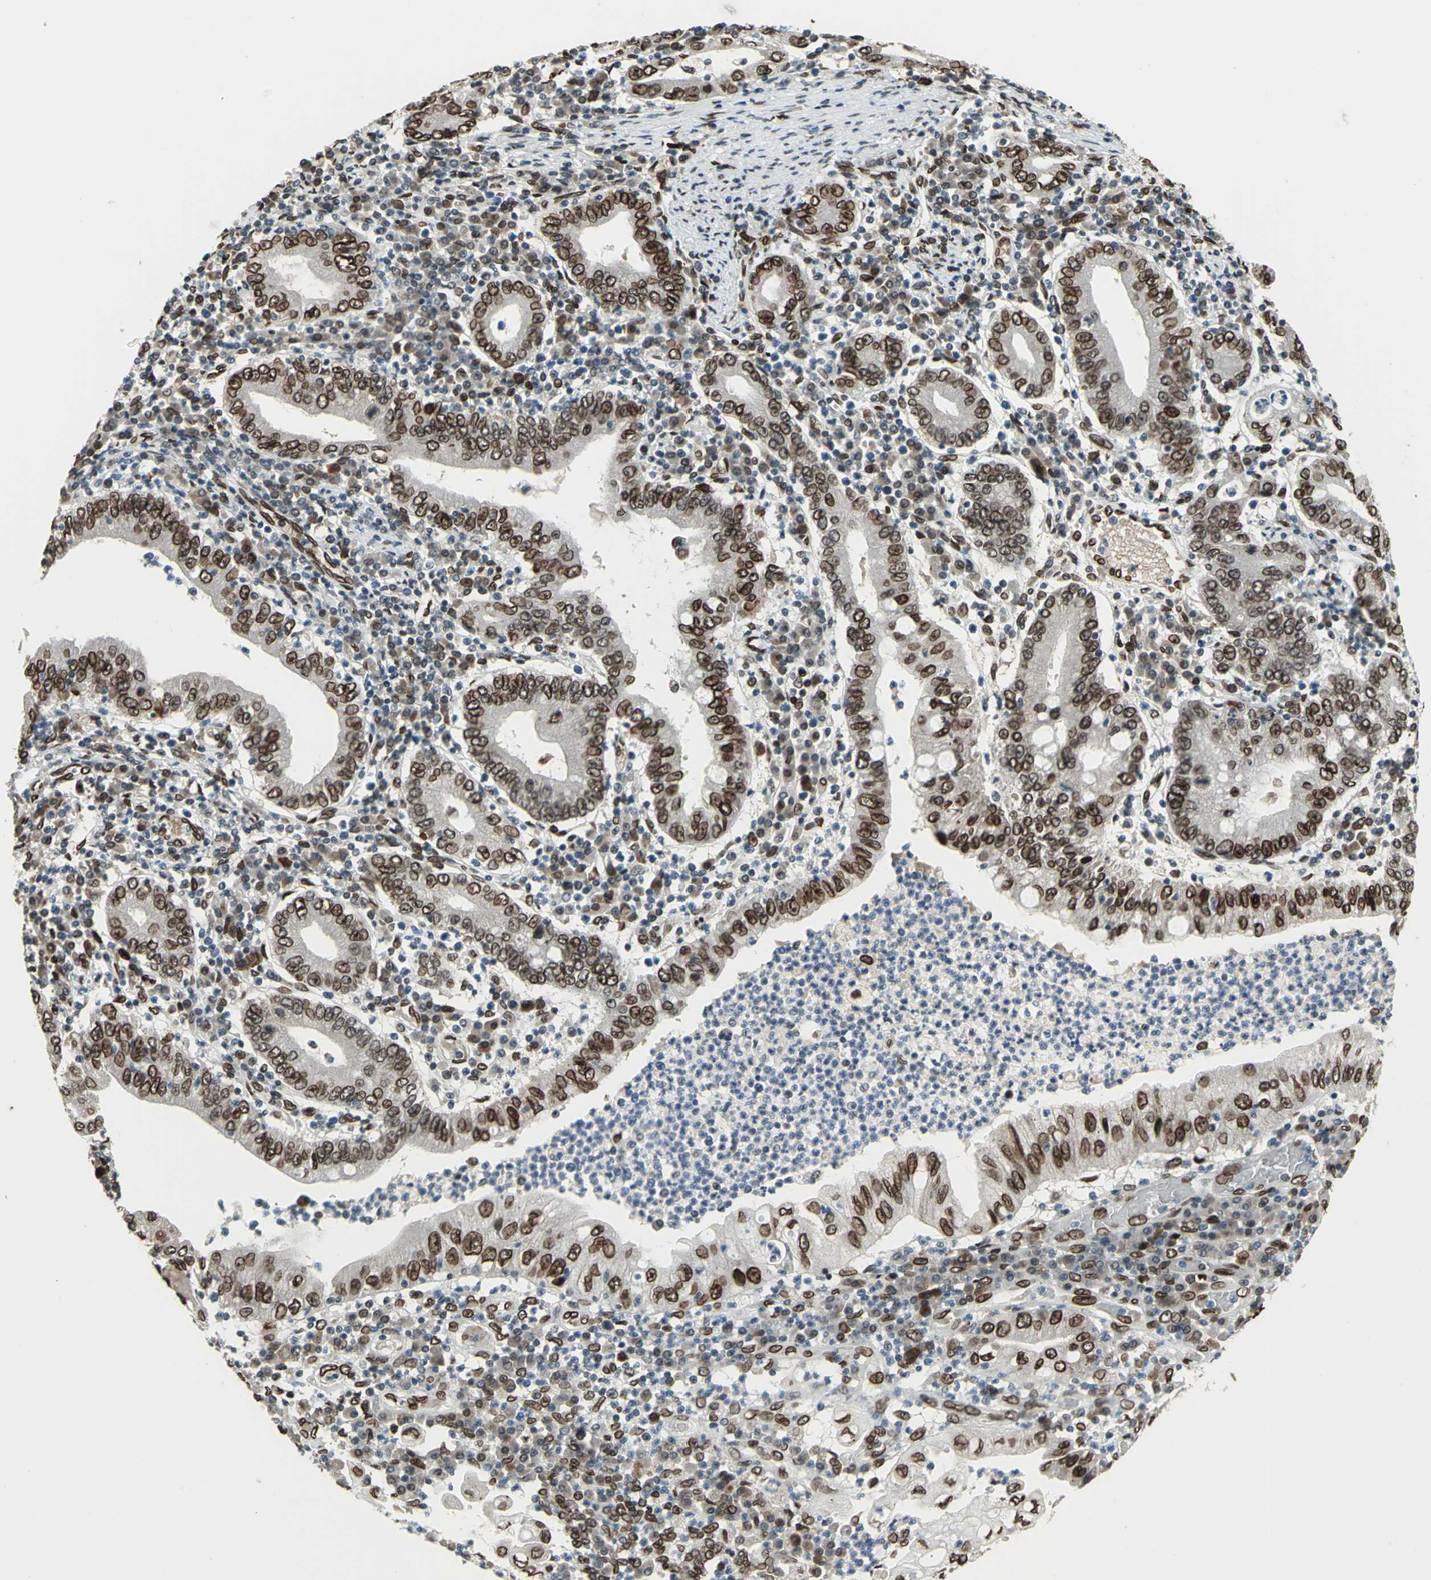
{"staining": {"intensity": "strong", "quantity": ">75%", "location": "cytoplasmic/membranous,nuclear"}, "tissue": "stomach cancer", "cell_type": "Tumor cells", "image_type": "cancer", "snomed": [{"axis": "morphology", "description": "Normal tissue, NOS"}, {"axis": "morphology", "description": "Adenocarcinoma, NOS"}, {"axis": "topography", "description": "Esophagus"}, {"axis": "topography", "description": "Stomach, upper"}, {"axis": "topography", "description": "Peripheral nerve tissue"}], "caption": "Brown immunohistochemical staining in human adenocarcinoma (stomach) reveals strong cytoplasmic/membranous and nuclear expression in approximately >75% of tumor cells. (IHC, brightfield microscopy, high magnification).", "gene": "ISY1", "patient": {"sex": "male", "age": 62}}